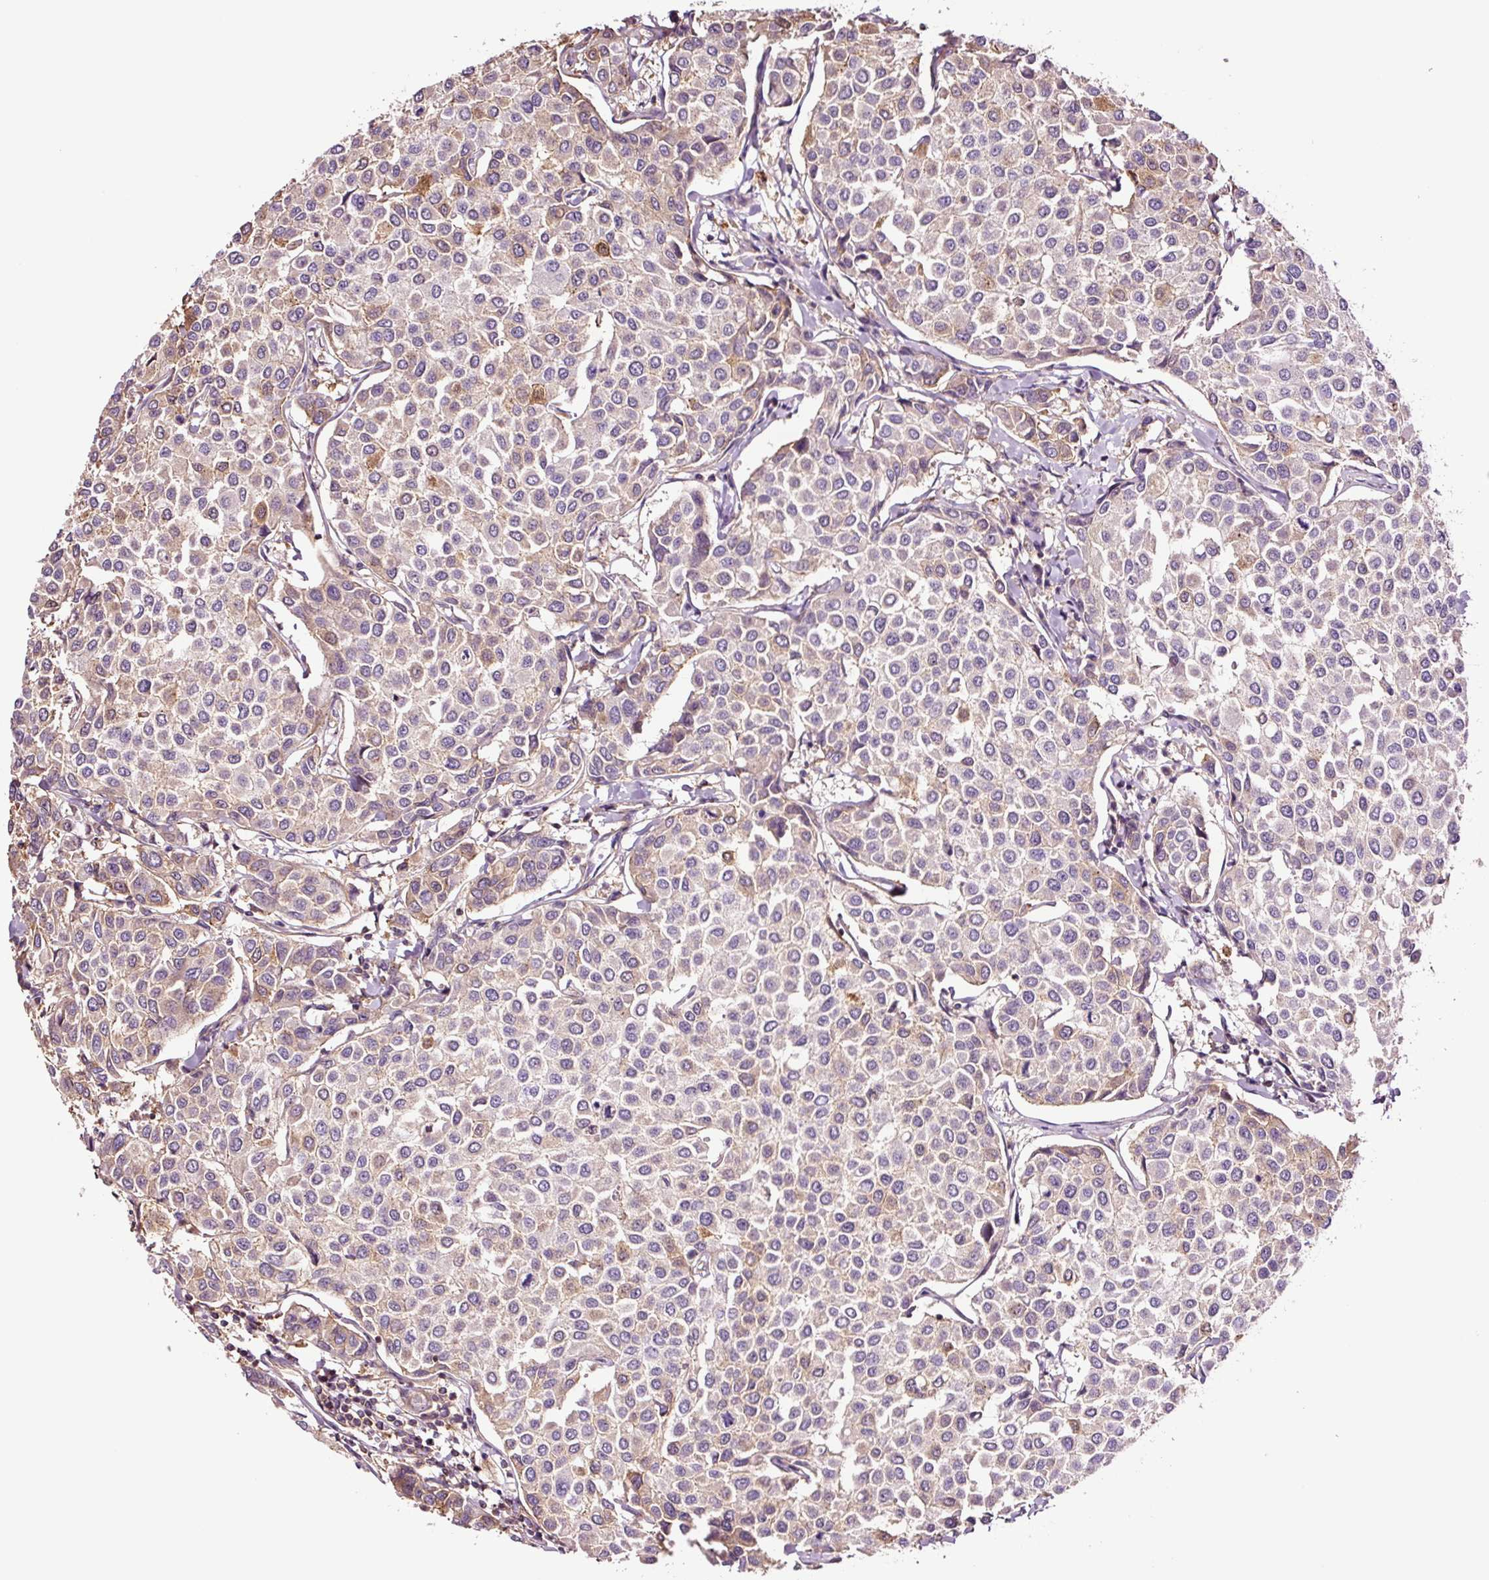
{"staining": {"intensity": "weak", "quantity": "<25%", "location": "cytoplasmic/membranous"}, "tissue": "breast cancer", "cell_type": "Tumor cells", "image_type": "cancer", "snomed": [{"axis": "morphology", "description": "Duct carcinoma"}, {"axis": "topography", "description": "Breast"}], "caption": "DAB (3,3'-diaminobenzidine) immunohistochemical staining of breast cancer displays no significant staining in tumor cells.", "gene": "METAP1", "patient": {"sex": "female", "age": 55}}